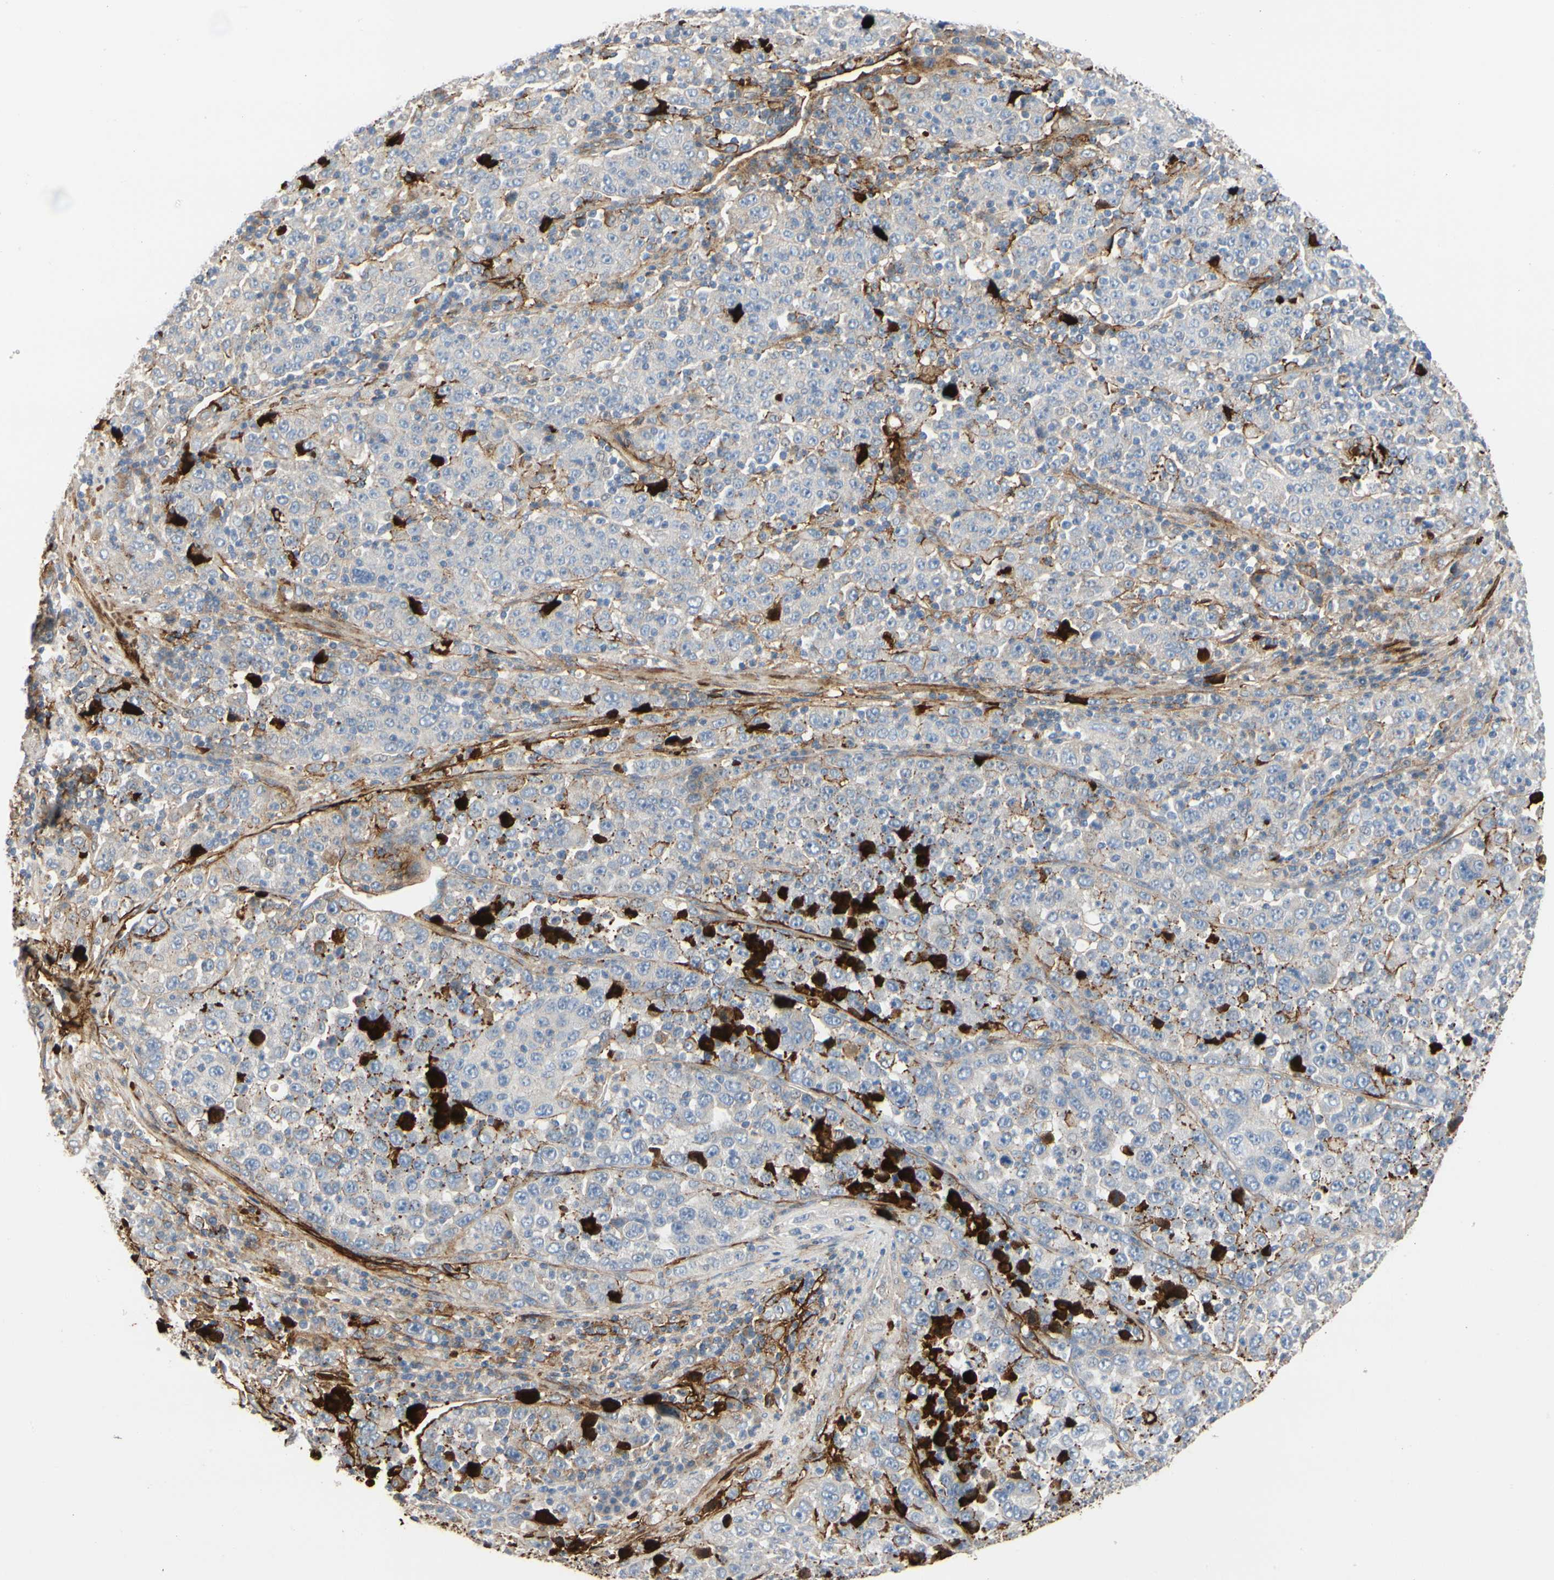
{"staining": {"intensity": "negative", "quantity": "none", "location": "none"}, "tissue": "stomach cancer", "cell_type": "Tumor cells", "image_type": "cancer", "snomed": [{"axis": "morphology", "description": "Normal tissue, NOS"}, {"axis": "morphology", "description": "Adenocarcinoma, NOS"}, {"axis": "topography", "description": "Stomach, upper"}, {"axis": "topography", "description": "Stomach"}], "caption": "Photomicrograph shows no protein expression in tumor cells of stomach adenocarcinoma tissue.", "gene": "FGB", "patient": {"sex": "male", "age": 59}}